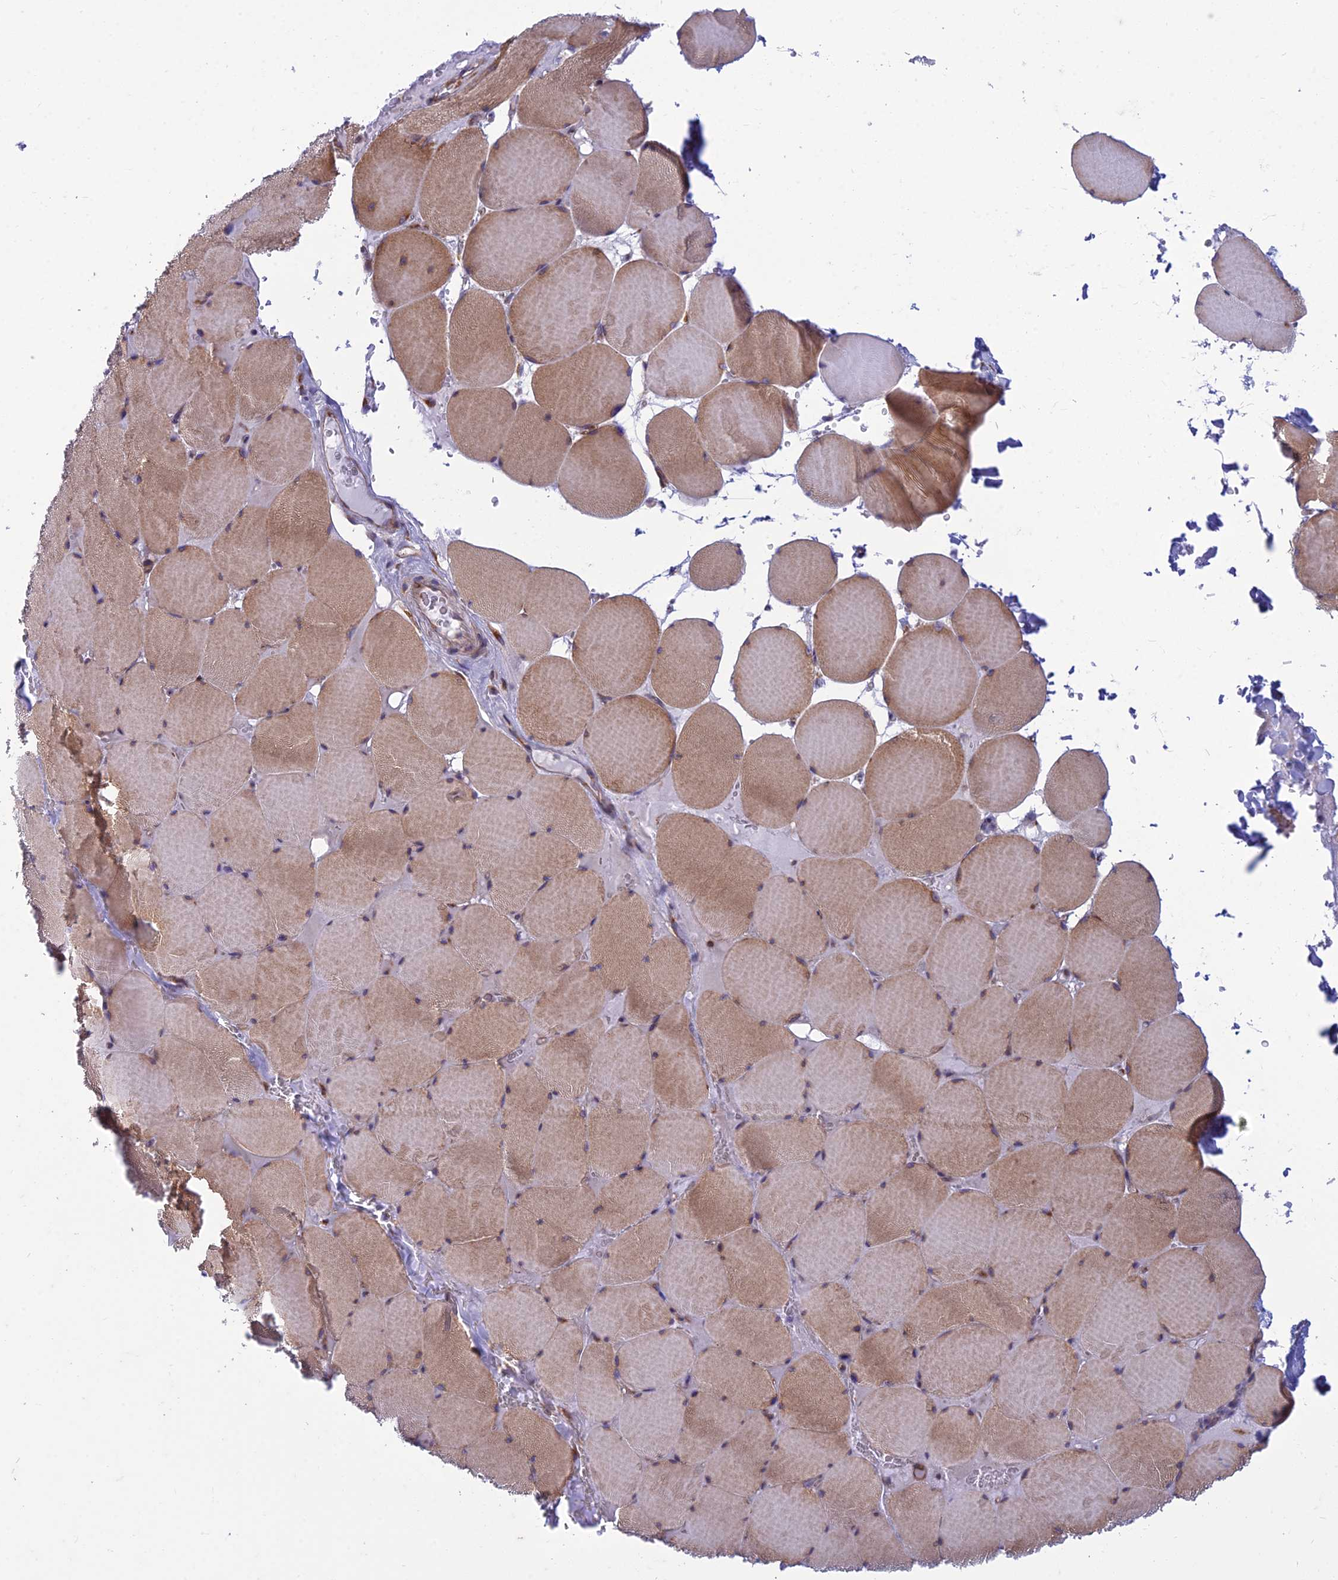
{"staining": {"intensity": "weak", "quantity": ">75%", "location": "cytoplasmic/membranous"}, "tissue": "skeletal muscle", "cell_type": "Myocytes", "image_type": "normal", "snomed": [{"axis": "morphology", "description": "Normal tissue, NOS"}, {"axis": "topography", "description": "Skeletal muscle"}, {"axis": "topography", "description": "Head-Neck"}], "caption": "The photomicrograph displays immunohistochemical staining of benign skeletal muscle. There is weak cytoplasmic/membranous positivity is appreciated in approximately >75% of myocytes. The protein is stained brown, and the nuclei are stained in blue (DAB IHC with brightfield microscopy, high magnification).", "gene": "RPL17", "patient": {"sex": "male", "age": 66}}